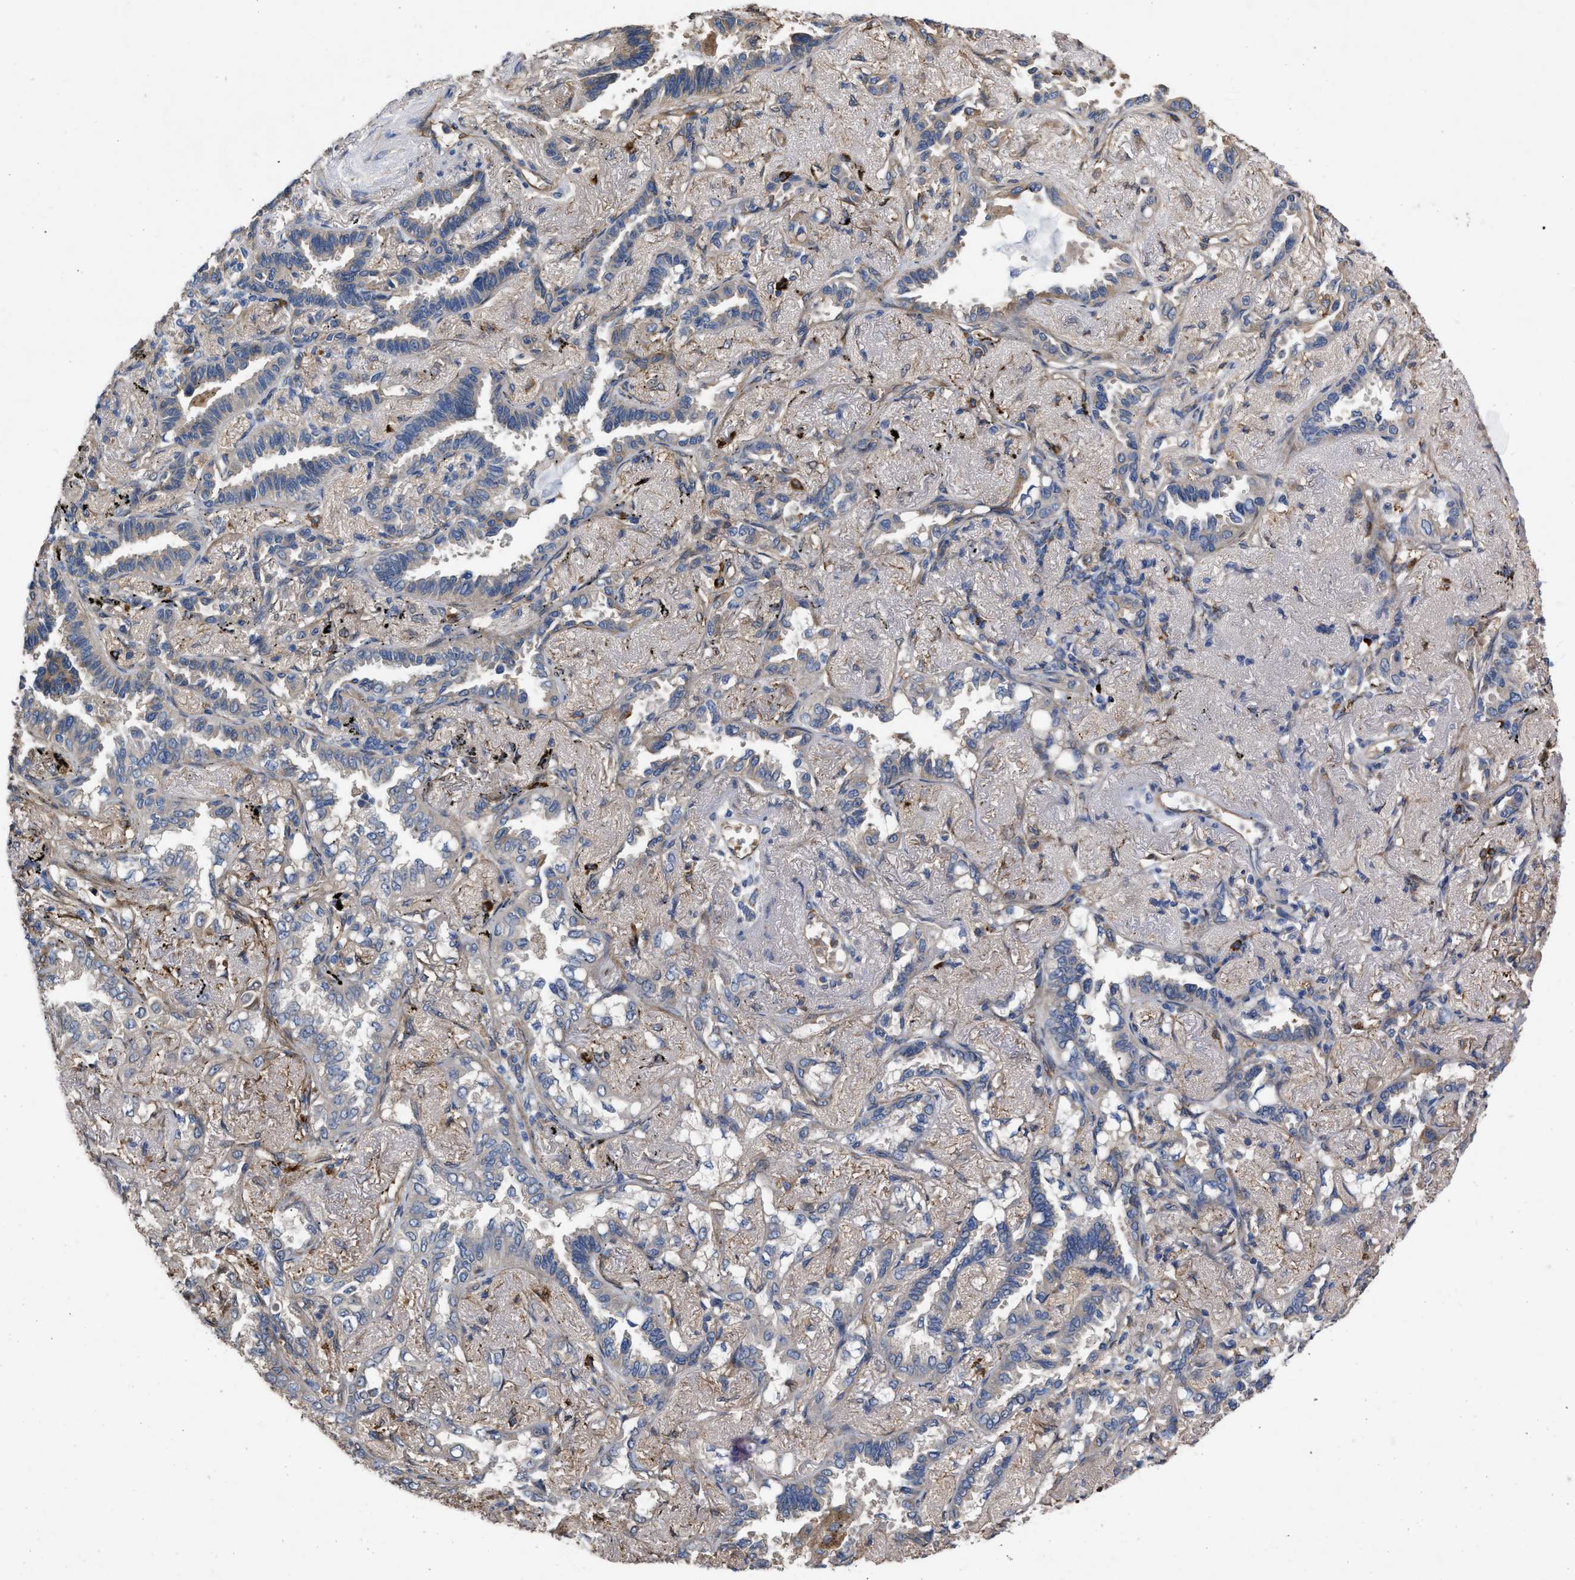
{"staining": {"intensity": "negative", "quantity": "none", "location": "none"}, "tissue": "lung cancer", "cell_type": "Tumor cells", "image_type": "cancer", "snomed": [{"axis": "morphology", "description": "Adenocarcinoma, NOS"}, {"axis": "topography", "description": "Lung"}], "caption": "Tumor cells show no significant positivity in lung adenocarcinoma. Nuclei are stained in blue.", "gene": "SLC4A11", "patient": {"sex": "male", "age": 59}}